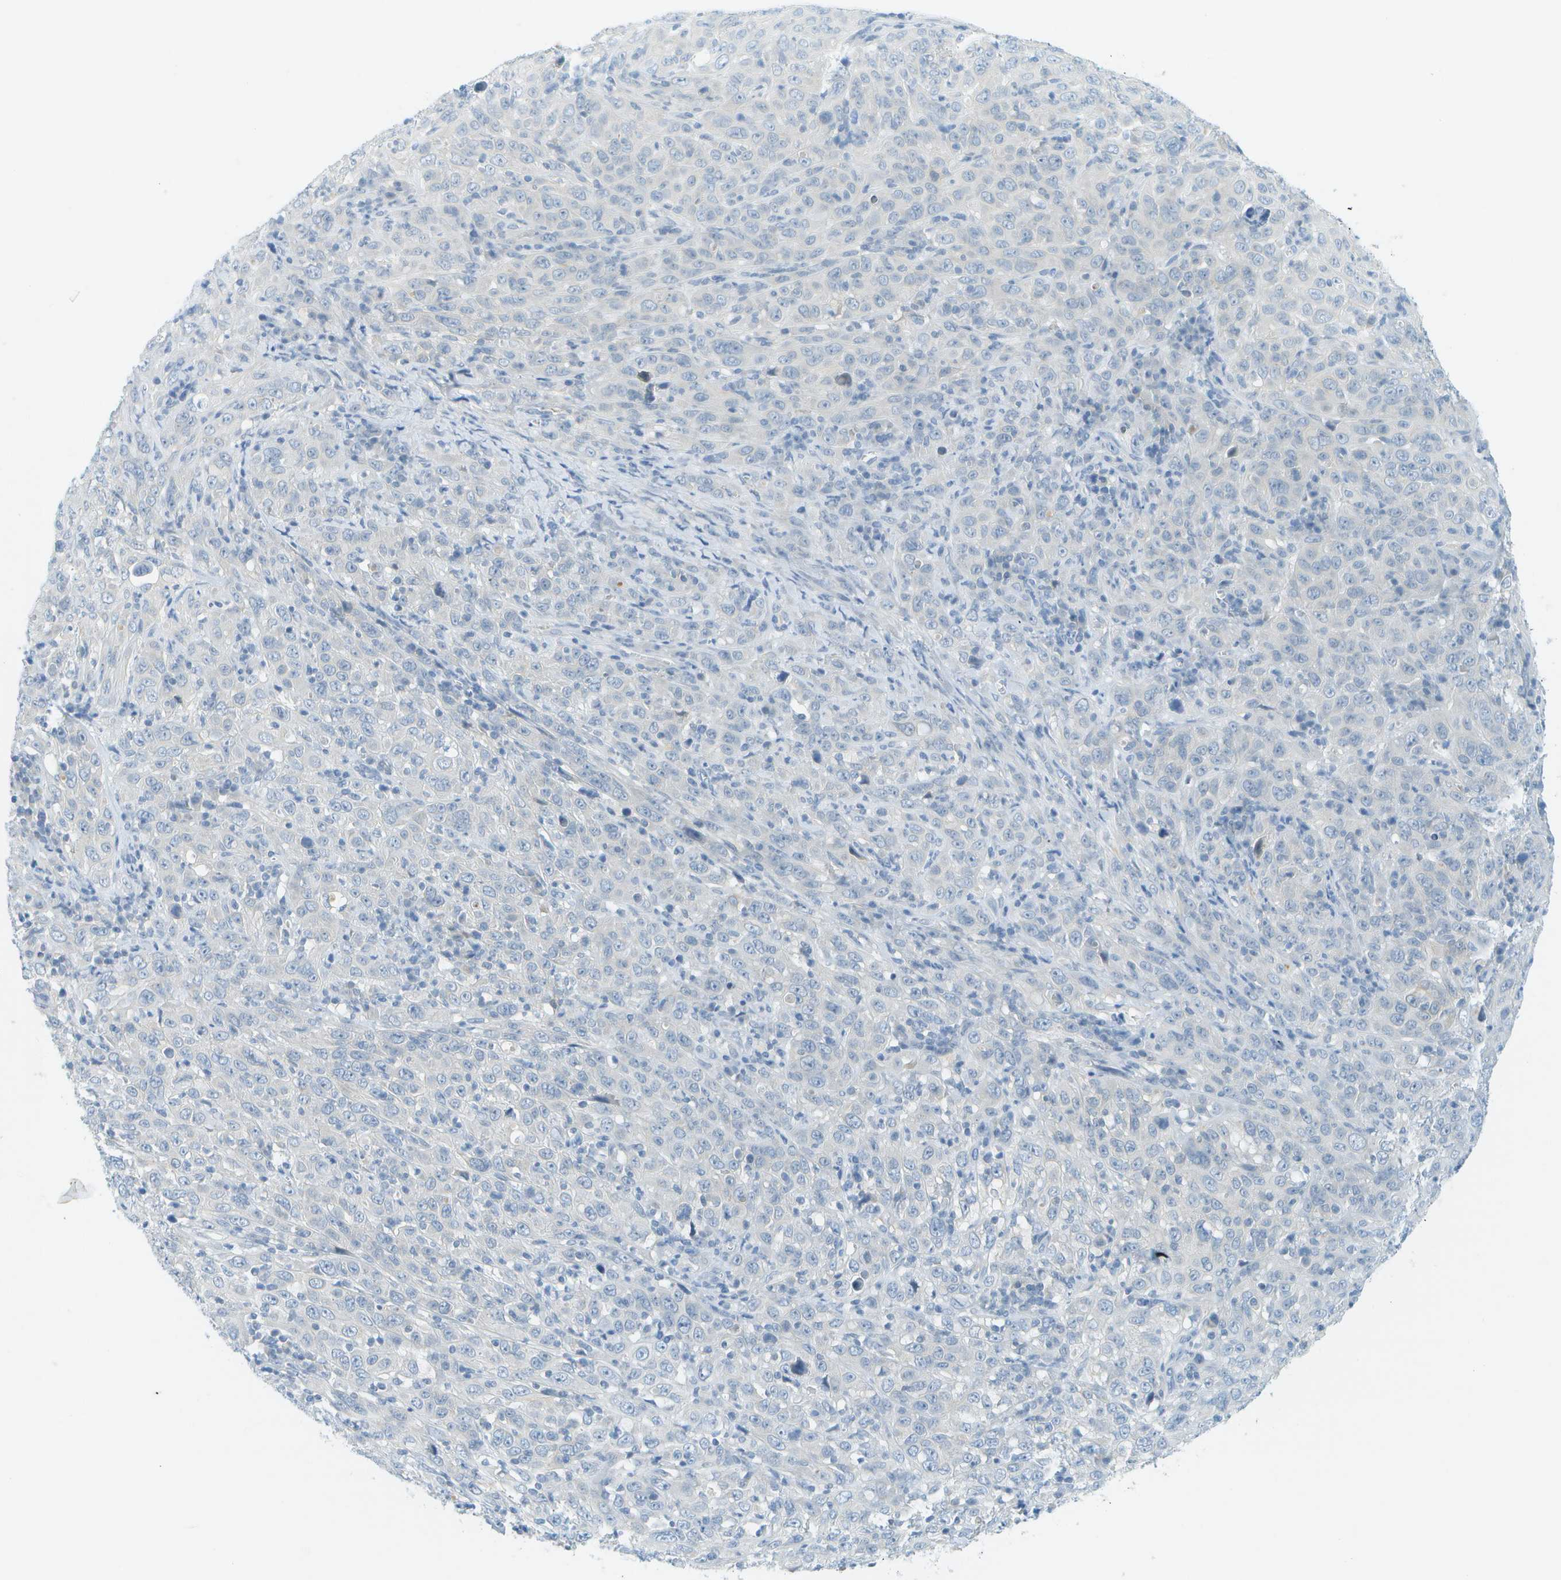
{"staining": {"intensity": "weak", "quantity": "<25%", "location": "cytoplasmic/membranous"}, "tissue": "cervical cancer", "cell_type": "Tumor cells", "image_type": "cancer", "snomed": [{"axis": "morphology", "description": "Squamous cell carcinoma, NOS"}, {"axis": "topography", "description": "Cervix"}], "caption": "Immunohistochemical staining of cervical cancer (squamous cell carcinoma) exhibits no significant positivity in tumor cells. Nuclei are stained in blue.", "gene": "SMYD5", "patient": {"sex": "female", "age": 46}}